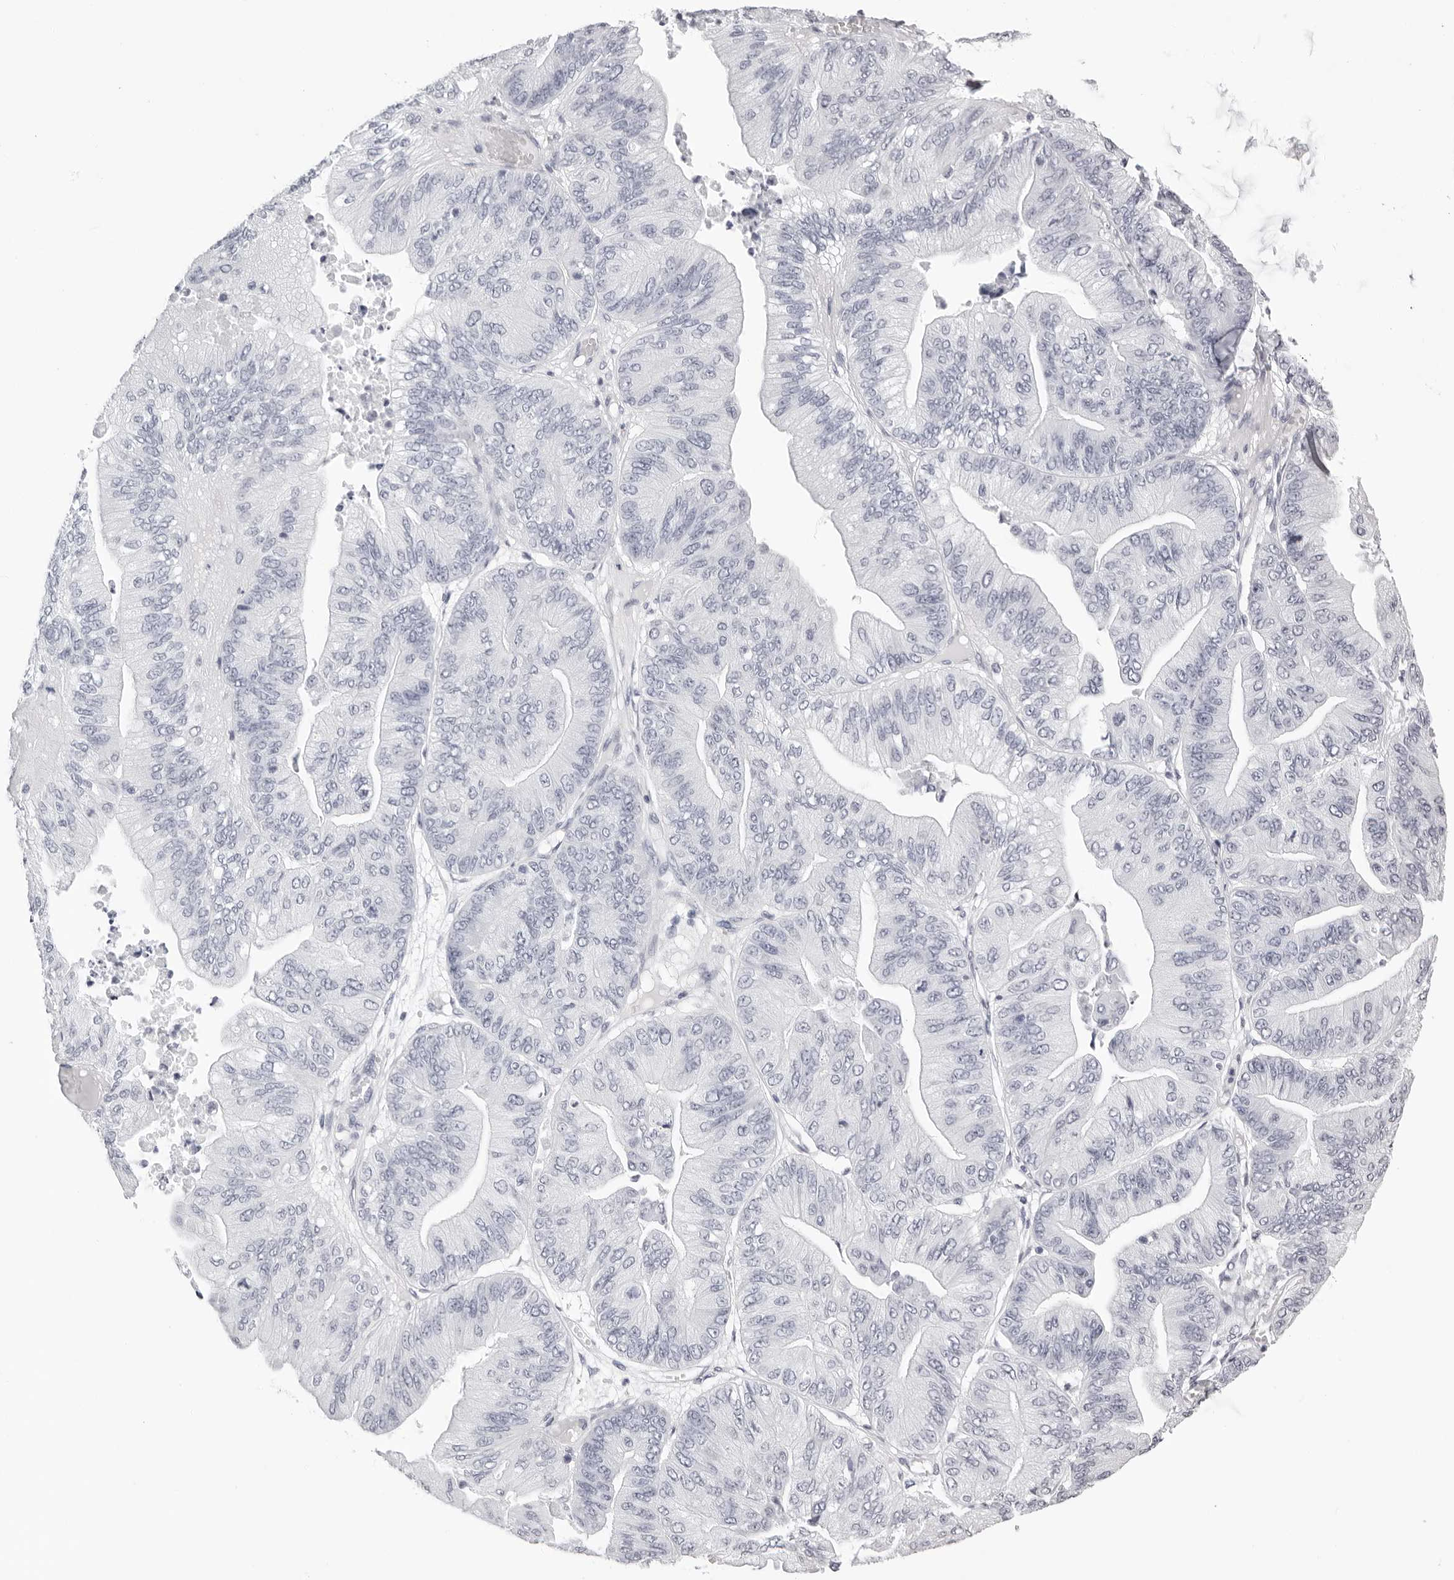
{"staining": {"intensity": "negative", "quantity": "none", "location": "none"}, "tissue": "ovarian cancer", "cell_type": "Tumor cells", "image_type": "cancer", "snomed": [{"axis": "morphology", "description": "Cystadenocarcinoma, mucinous, NOS"}, {"axis": "topography", "description": "Ovary"}], "caption": "A high-resolution histopathology image shows IHC staining of mucinous cystadenocarcinoma (ovarian), which displays no significant expression in tumor cells. The staining is performed using DAB (3,3'-diaminobenzidine) brown chromogen with nuclei counter-stained in using hematoxylin.", "gene": "RHO", "patient": {"sex": "female", "age": 61}}